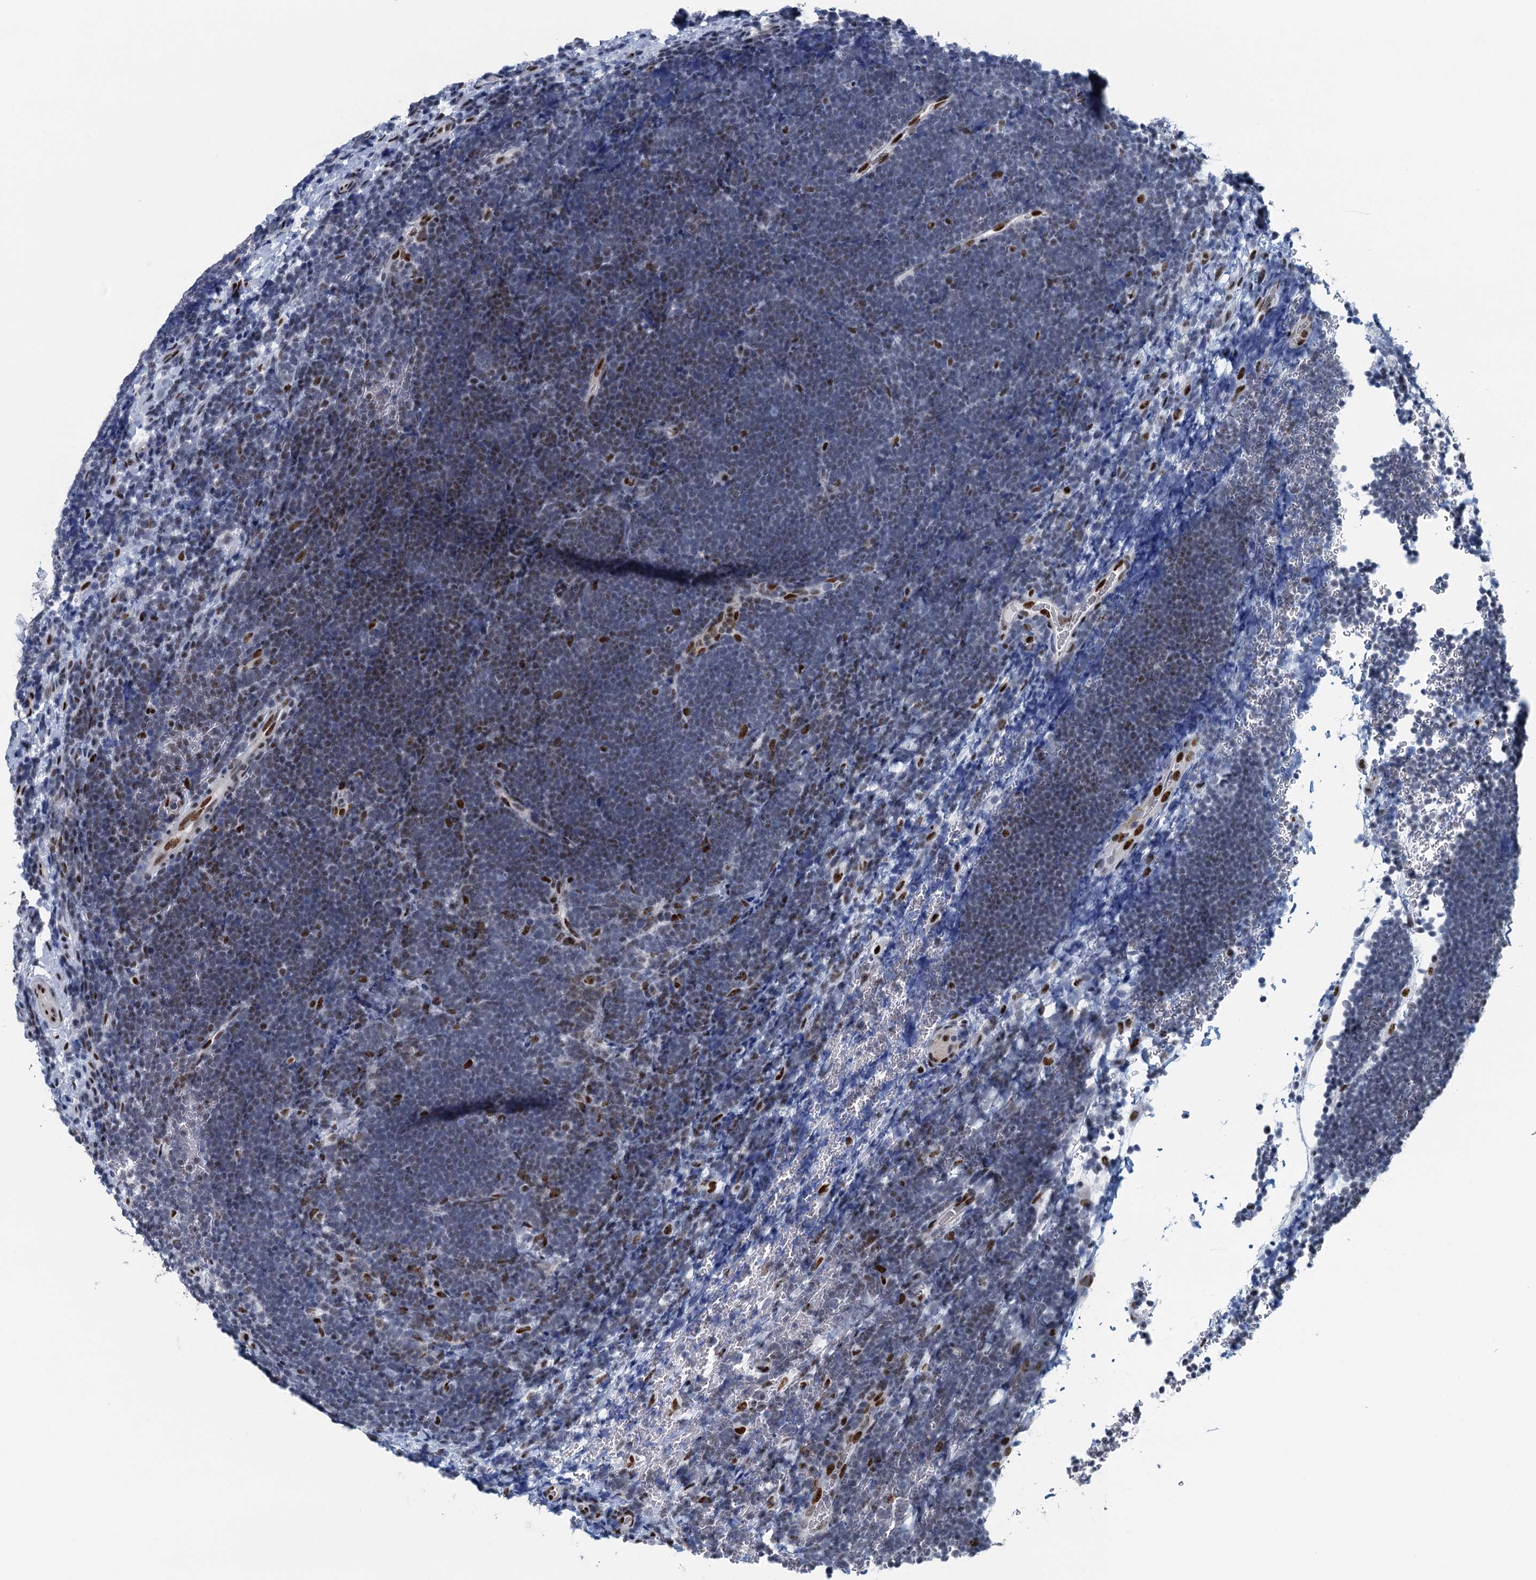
{"staining": {"intensity": "negative", "quantity": "none", "location": "none"}, "tissue": "lymphoma", "cell_type": "Tumor cells", "image_type": "cancer", "snomed": [{"axis": "morphology", "description": "Malignant lymphoma, non-Hodgkin's type, High grade"}, {"axis": "topography", "description": "Lymph node"}], "caption": "An immunohistochemistry image of lymphoma is shown. There is no staining in tumor cells of lymphoma.", "gene": "TTLL9", "patient": {"sex": "male", "age": 13}}